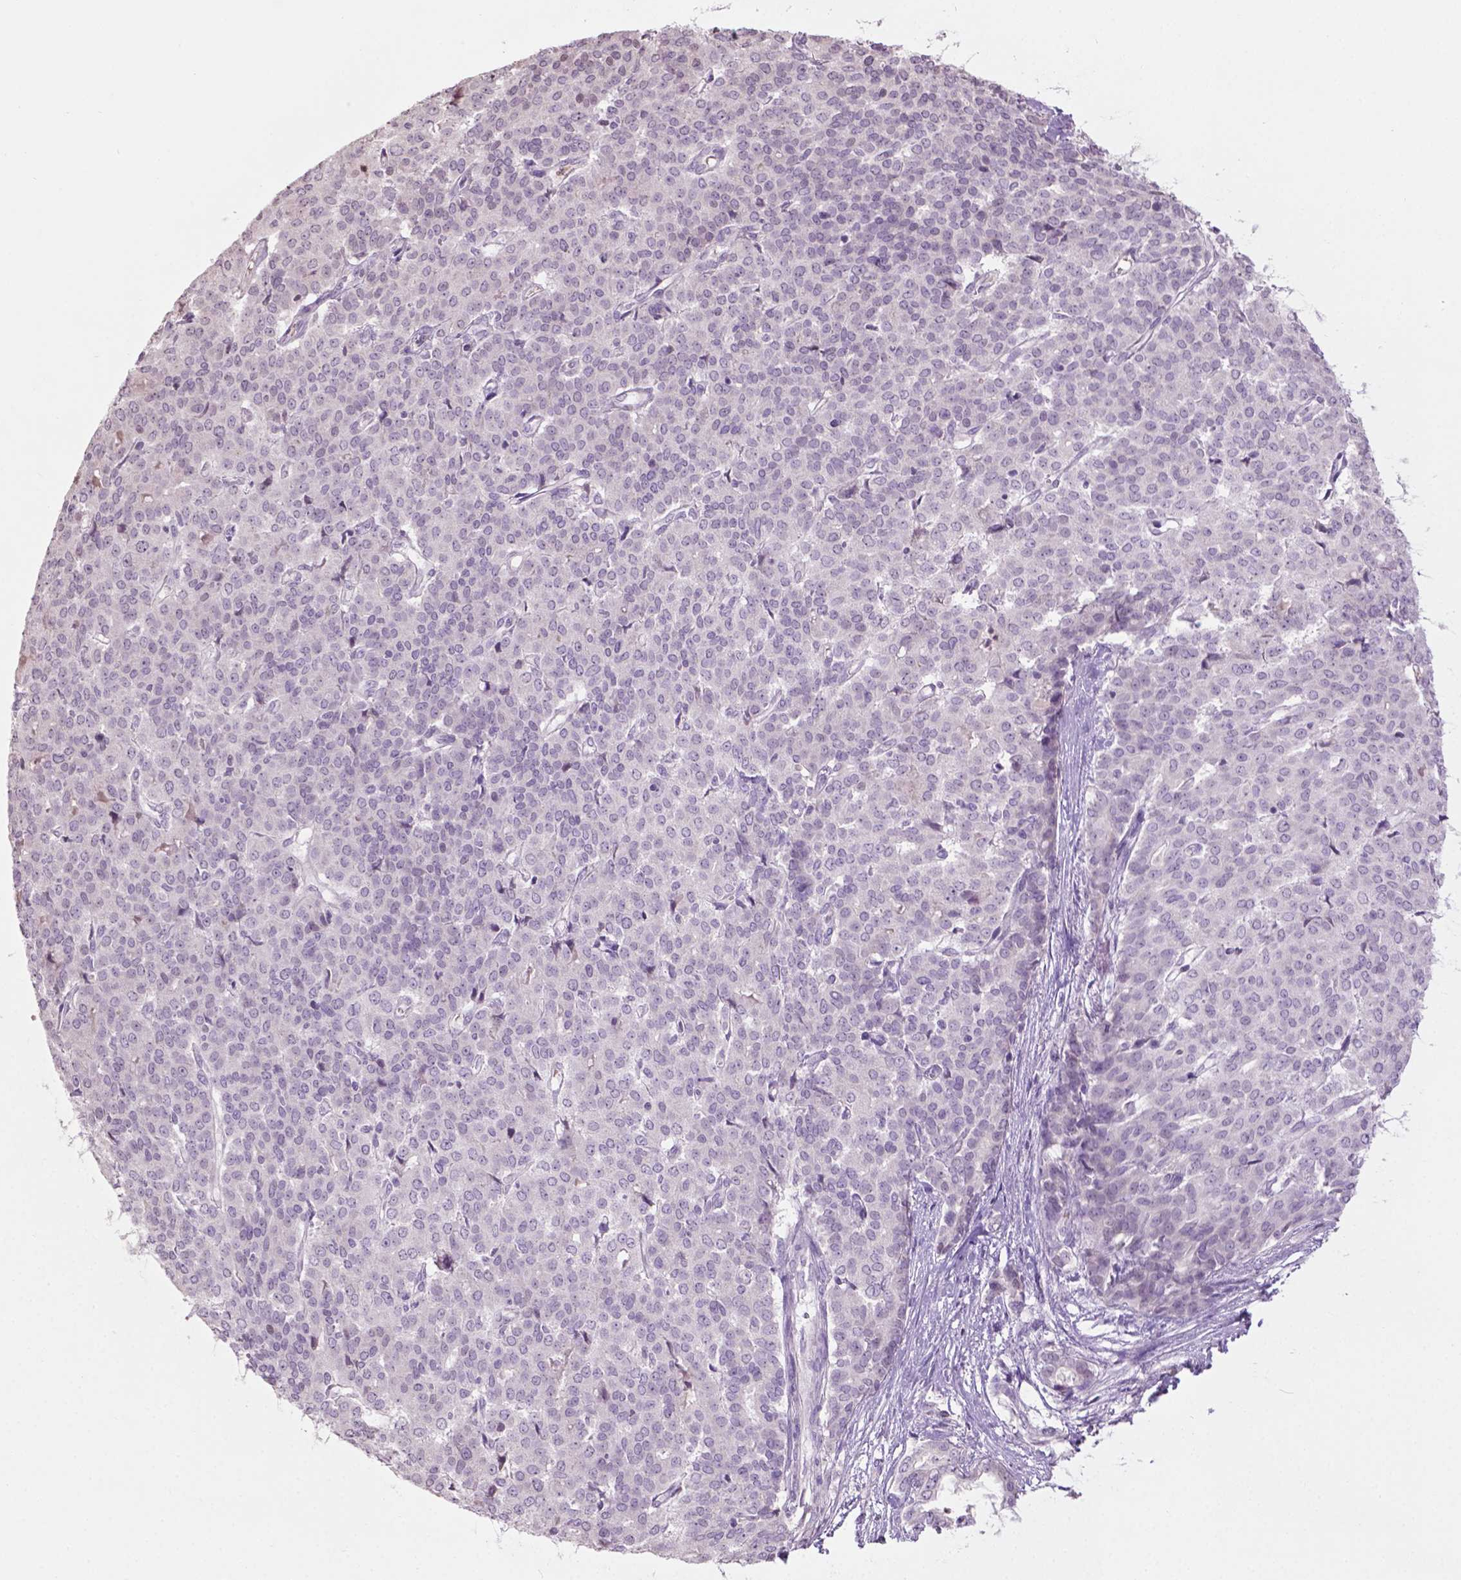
{"staining": {"intensity": "negative", "quantity": "none", "location": "none"}, "tissue": "liver cancer", "cell_type": "Tumor cells", "image_type": "cancer", "snomed": [{"axis": "morphology", "description": "Cholangiocarcinoma"}, {"axis": "topography", "description": "Liver"}], "caption": "This is an immunohistochemistry (IHC) image of human liver cancer (cholangiocarcinoma). There is no expression in tumor cells.", "gene": "NTNG2", "patient": {"sex": "female", "age": 47}}